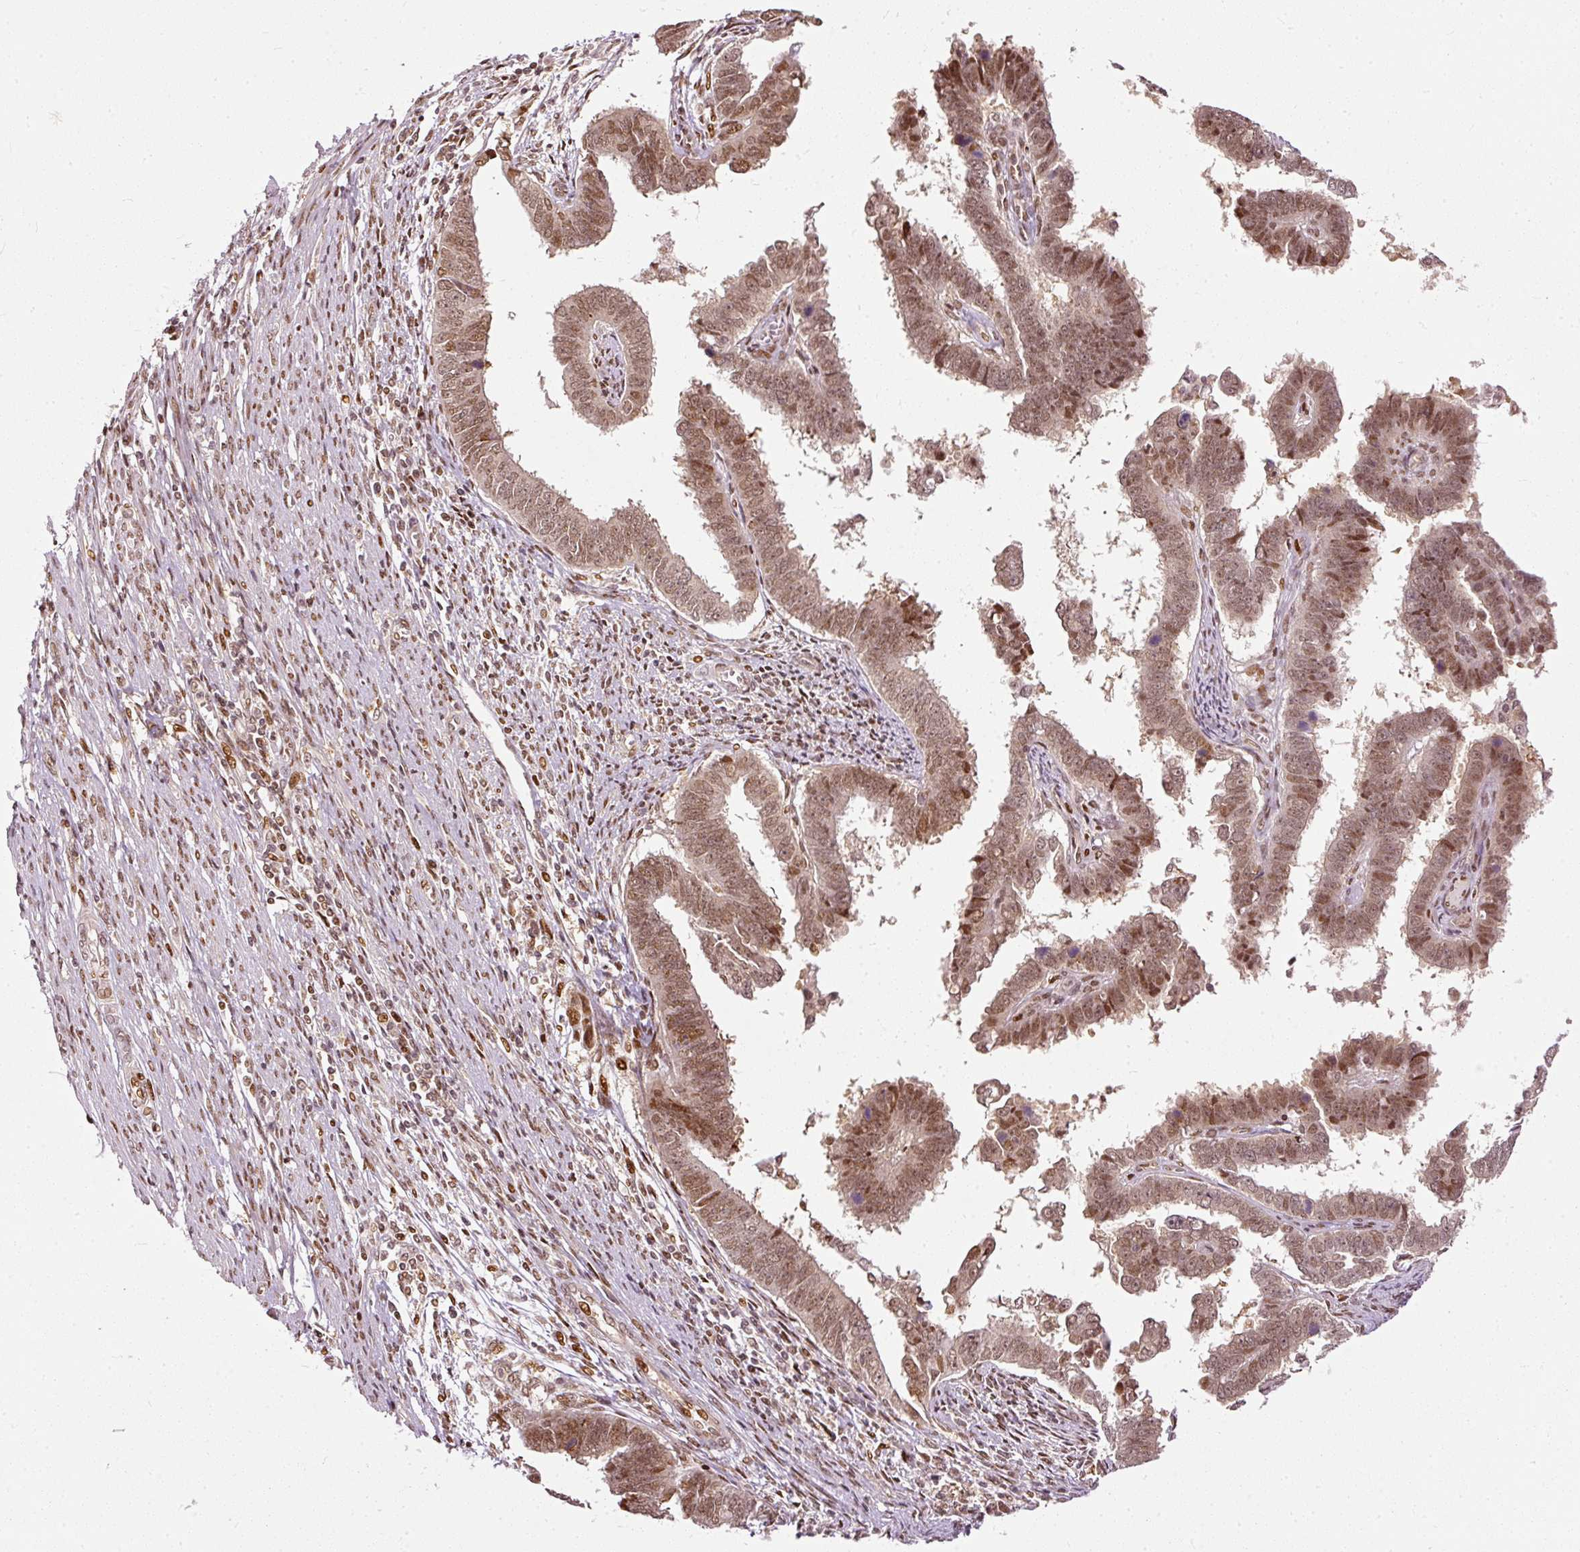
{"staining": {"intensity": "moderate", "quantity": ">75%", "location": "cytoplasmic/membranous,nuclear"}, "tissue": "endometrial cancer", "cell_type": "Tumor cells", "image_type": "cancer", "snomed": [{"axis": "morphology", "description": "Adenocarcinoma, NOS"}, {"axis": "topography", "description": "Endometrium"}], "caption": "High-magnification brightfield microscopy of endometrial adenocarcinoma stained with DAB (brown) and counterstained with hematoxylin (blue). tumor cells exhibit moderate cytoplasmic/membranous and nuclear positivity is identified in approximately>75% of cells. (DAB (3,3'-diaminobenzidine) IHC with brightfield microscopy, high magnification).", "gene": "ZNF778", "patient": {"sex": "female", "age": 75}}